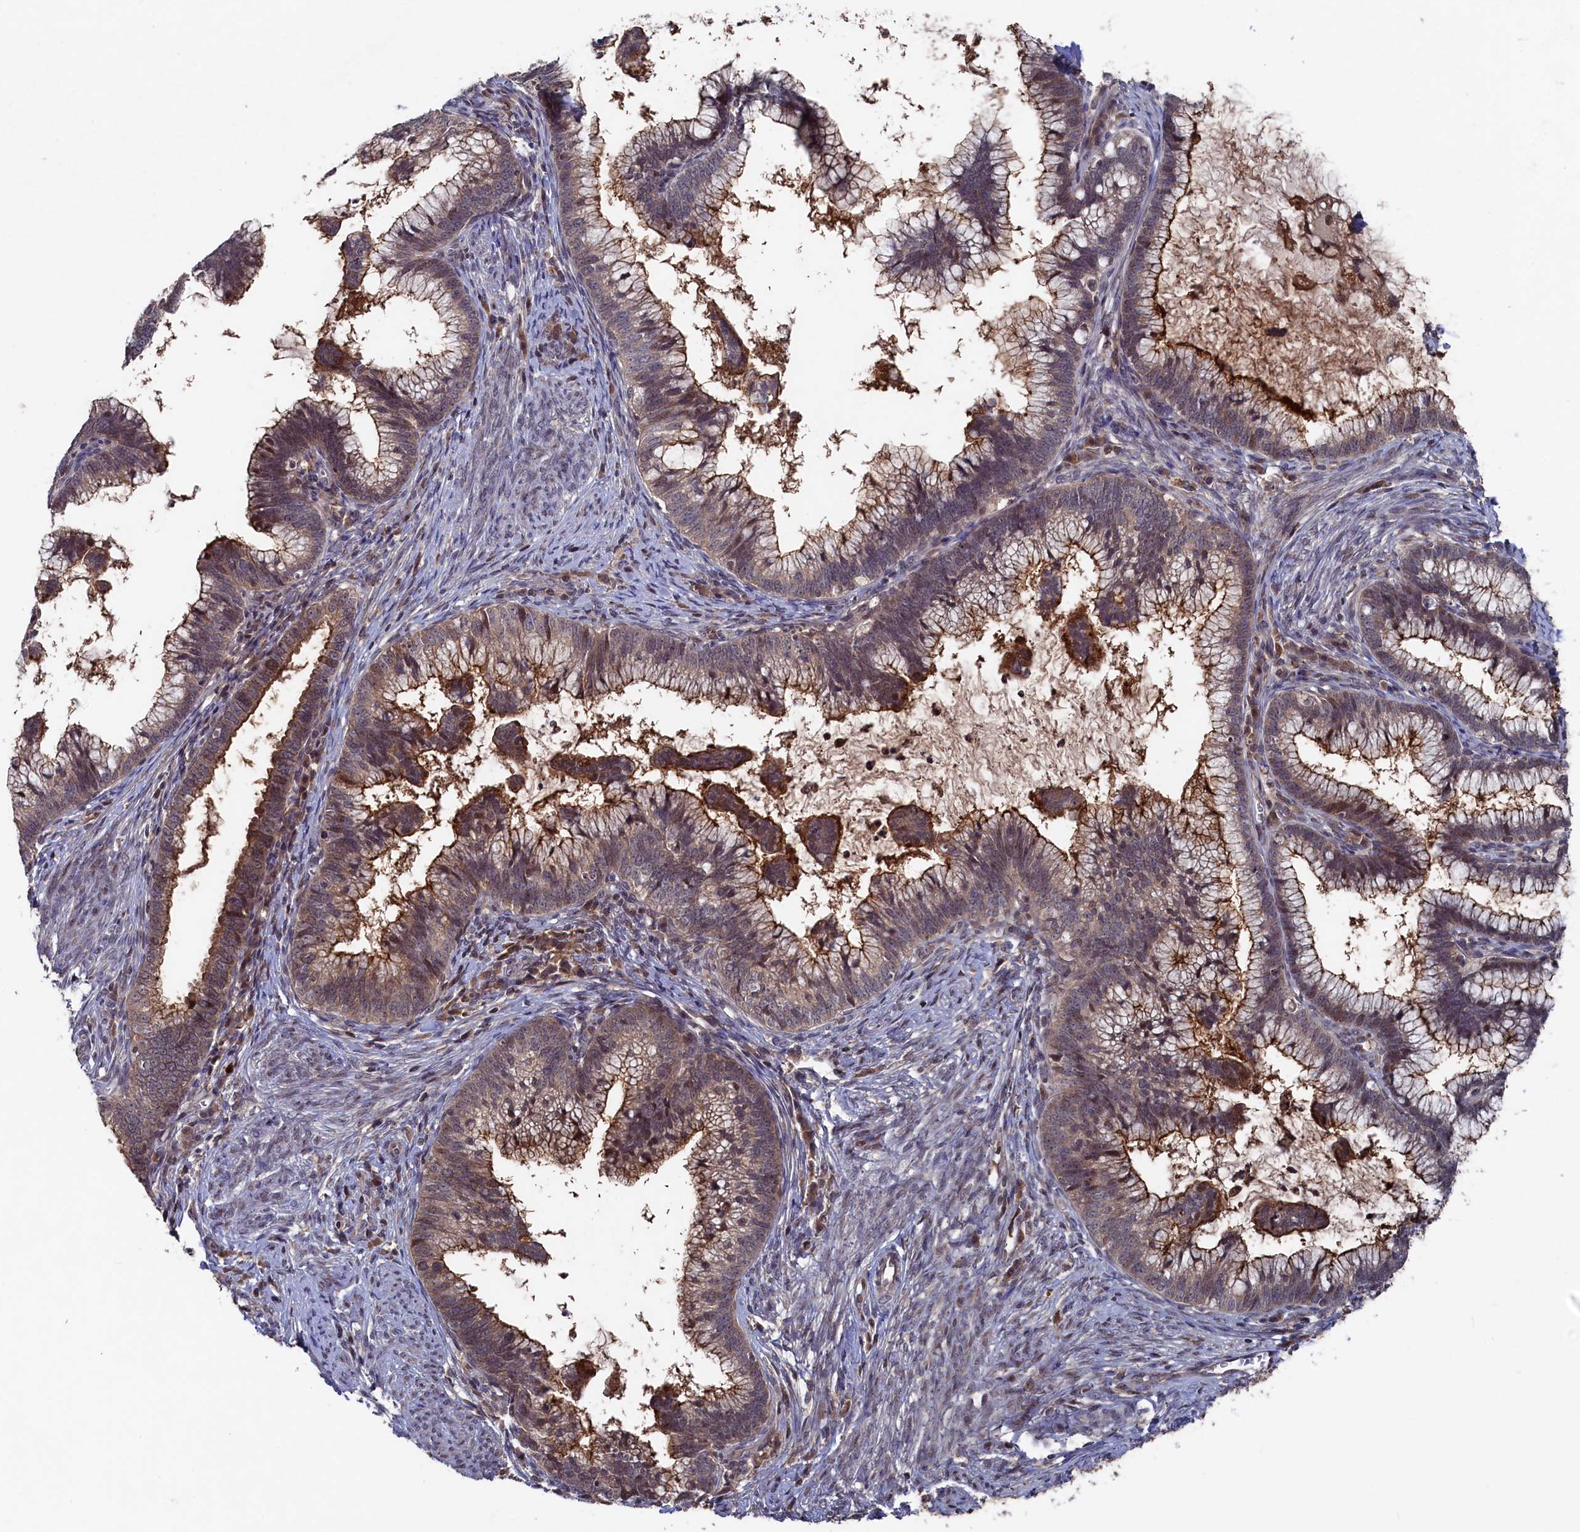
{"staining": {"intensity": "moderate", "quantity": "25%-75%", "location": "cytoplasmic/membranous"}, "tissue": "cervical cancer", "cell_type": "Tumor cells", "image_type": "cancer", "snomed": [{"axis": "morphology", "description": "Adenocarcinoma, NOS"}, {"axis": "topography", "description": "Cervix"}], "caption": "Immunohistochemistry histopathology image of neoplastic tissue: cervical cancer (adenocarcinoma) stained using IHC displays medium levels of moderate protein expression localized specifically in the cytoplasmic/membranous of tumor cells, appearing as a cytoplasmic/membranous brown color.", "gene": "TMC5", "patient": {"sex": "female", "age": 36}}